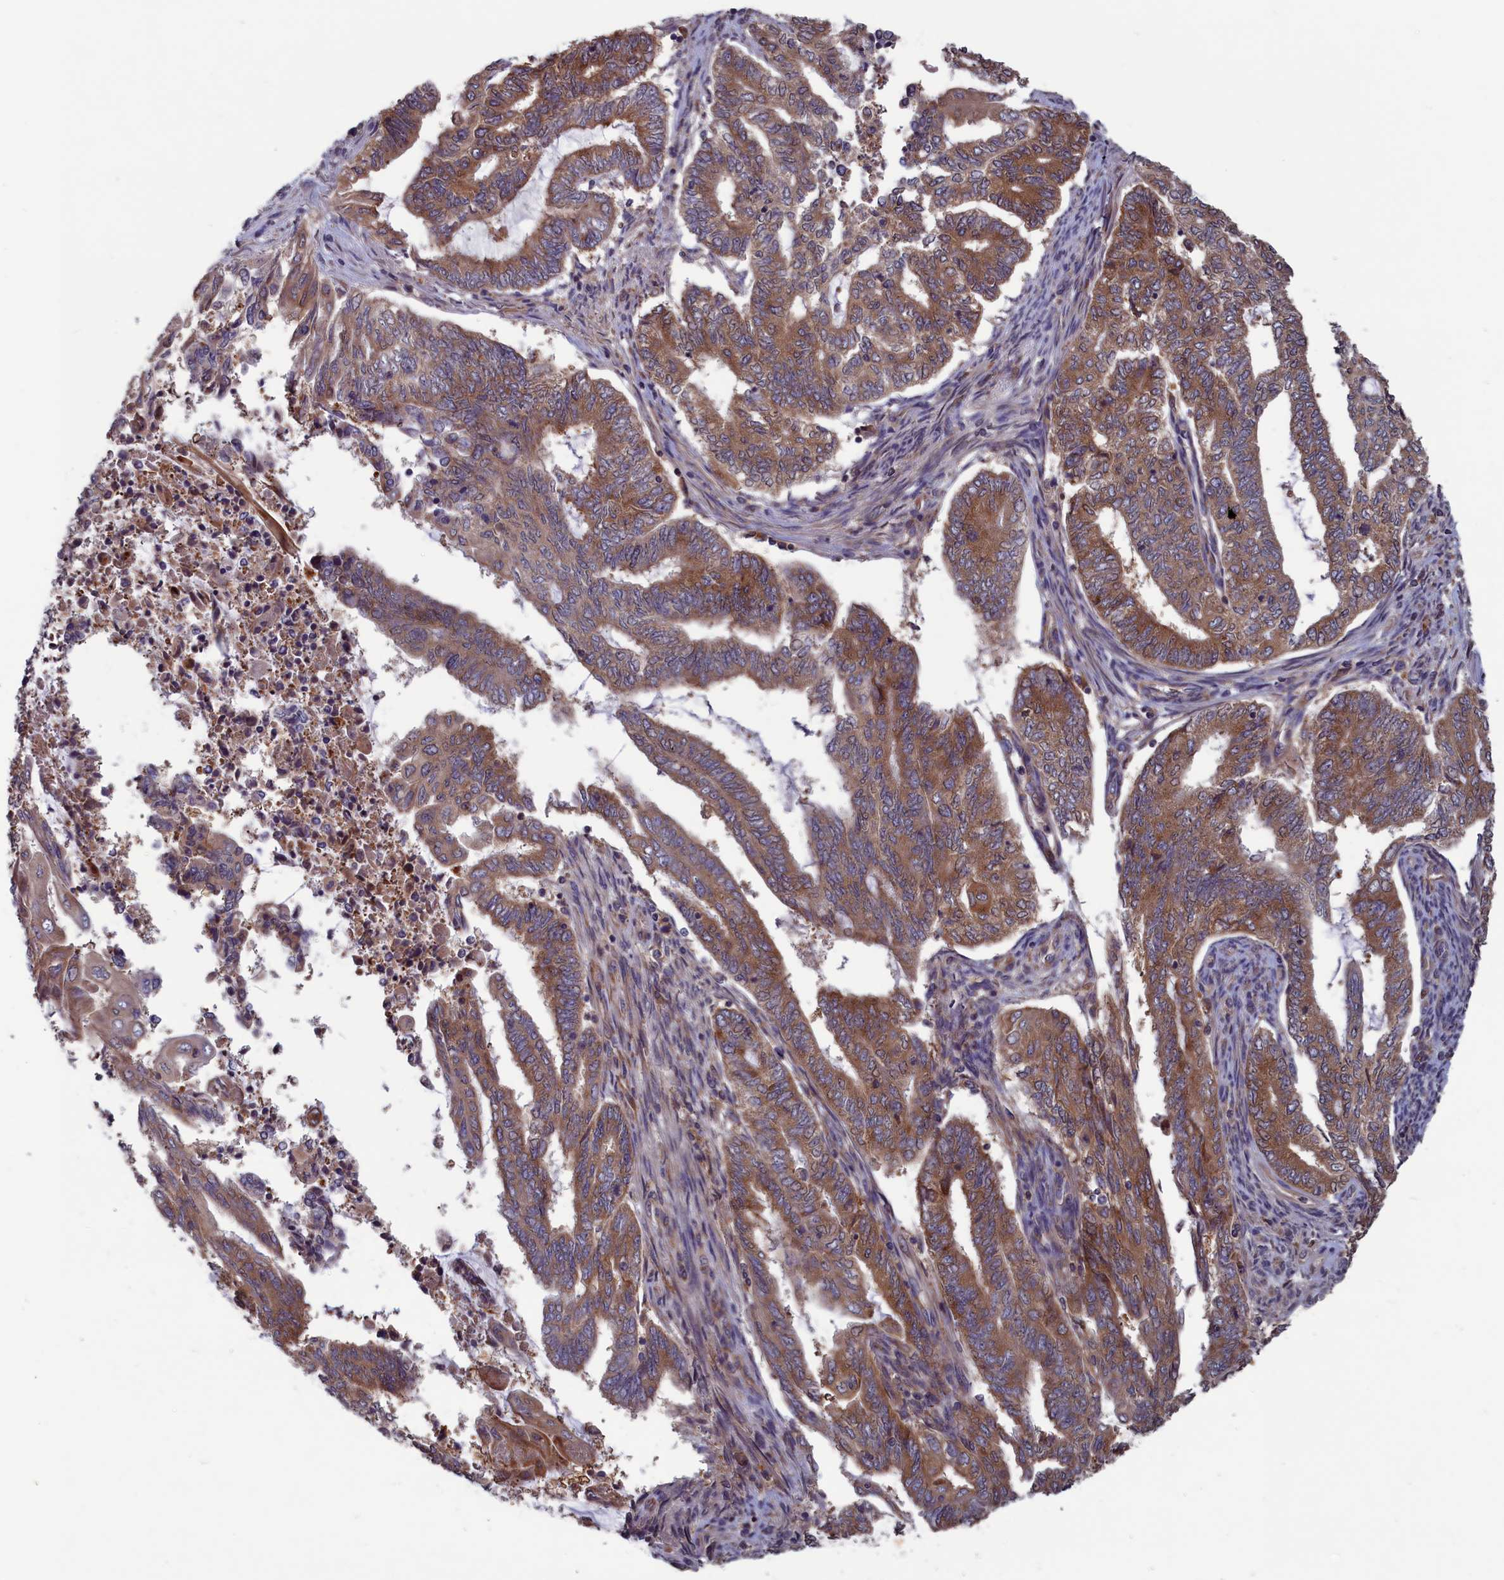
{"staining": {"intensity": "moderate", "quantity": ">75%", "location": "cytoplasmic/membranous"}, "tissue": "endometrial cancer", "cell_type": "Tumor cells", "image_type": "cancer", "snomed": [{"axis": "morphology", "description": "Adenocarcinoma, NOS"}, {"axis": "topography", "description": "Uterus"}, {"axis": "topography", "description": "Endometrium"}], "caption": "Tumor cells demonstrate medium levels of moderate cytoplasmic/membranous staining in approximately >75% of cells in human adenocarcinoma (endometrial).", "gene": "CACTIN", "patient": {"sex": "female", "age": 70}}